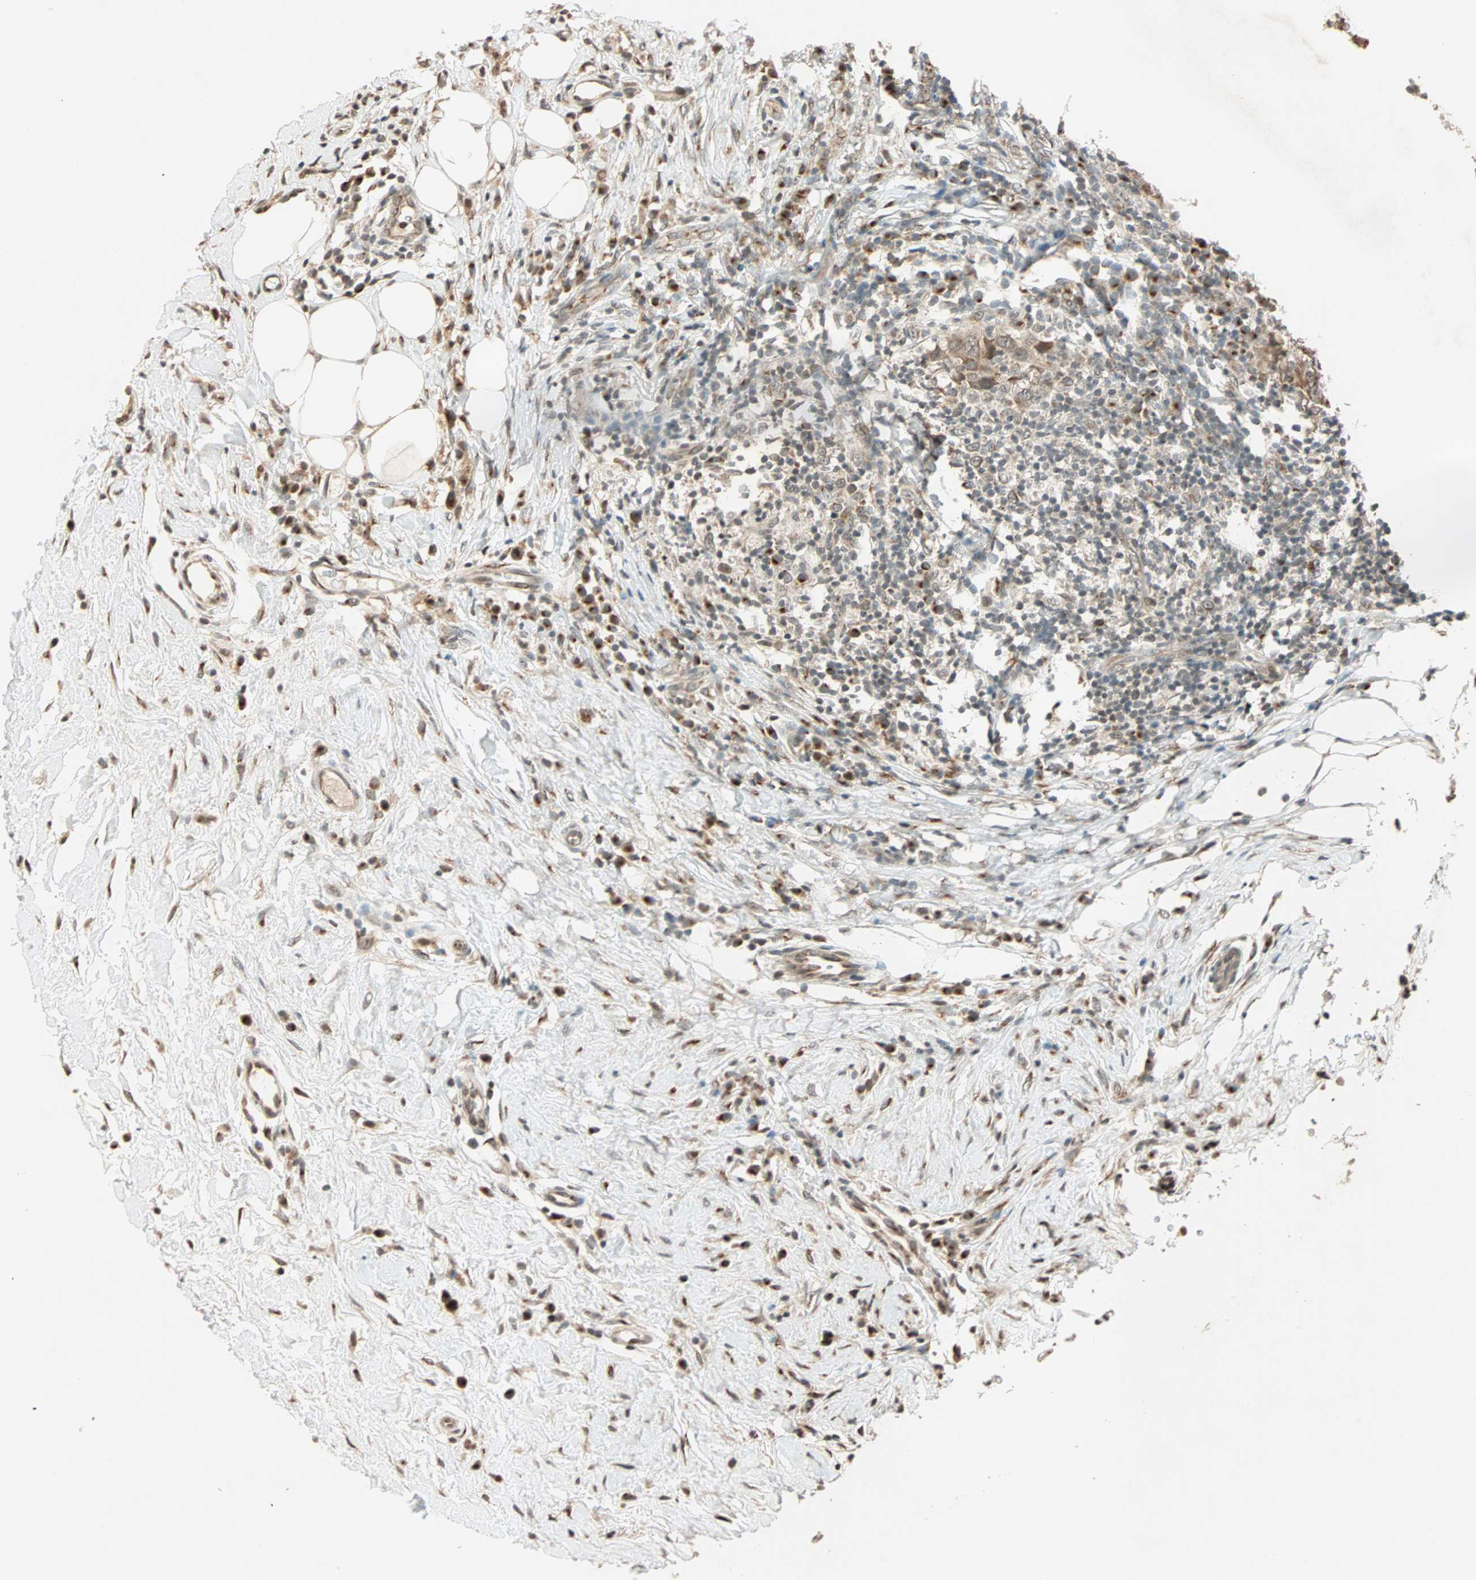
{"staining": {"intensity": "weak", "quantity": ">75%", "location": "cytoplasmic/membranous"}, "tissue": "breast cancer", "cell_type": "Tumor cells", "image_type": "cancer", "snomed": [{"axis": "morphology", "description": "Duct carcinoma"}, {"axis": "topography", "description": "Breast"}], "caption": "Protein expression analysis of breast cancer displays weak cytoplasmic/membranous positivity in about >75% of tumor cells. (brown staining indicates protein expression, while blue staining denotes nuclei).", "gene": "PRDM2", "patient": {"sex": "female", "age": 37}}